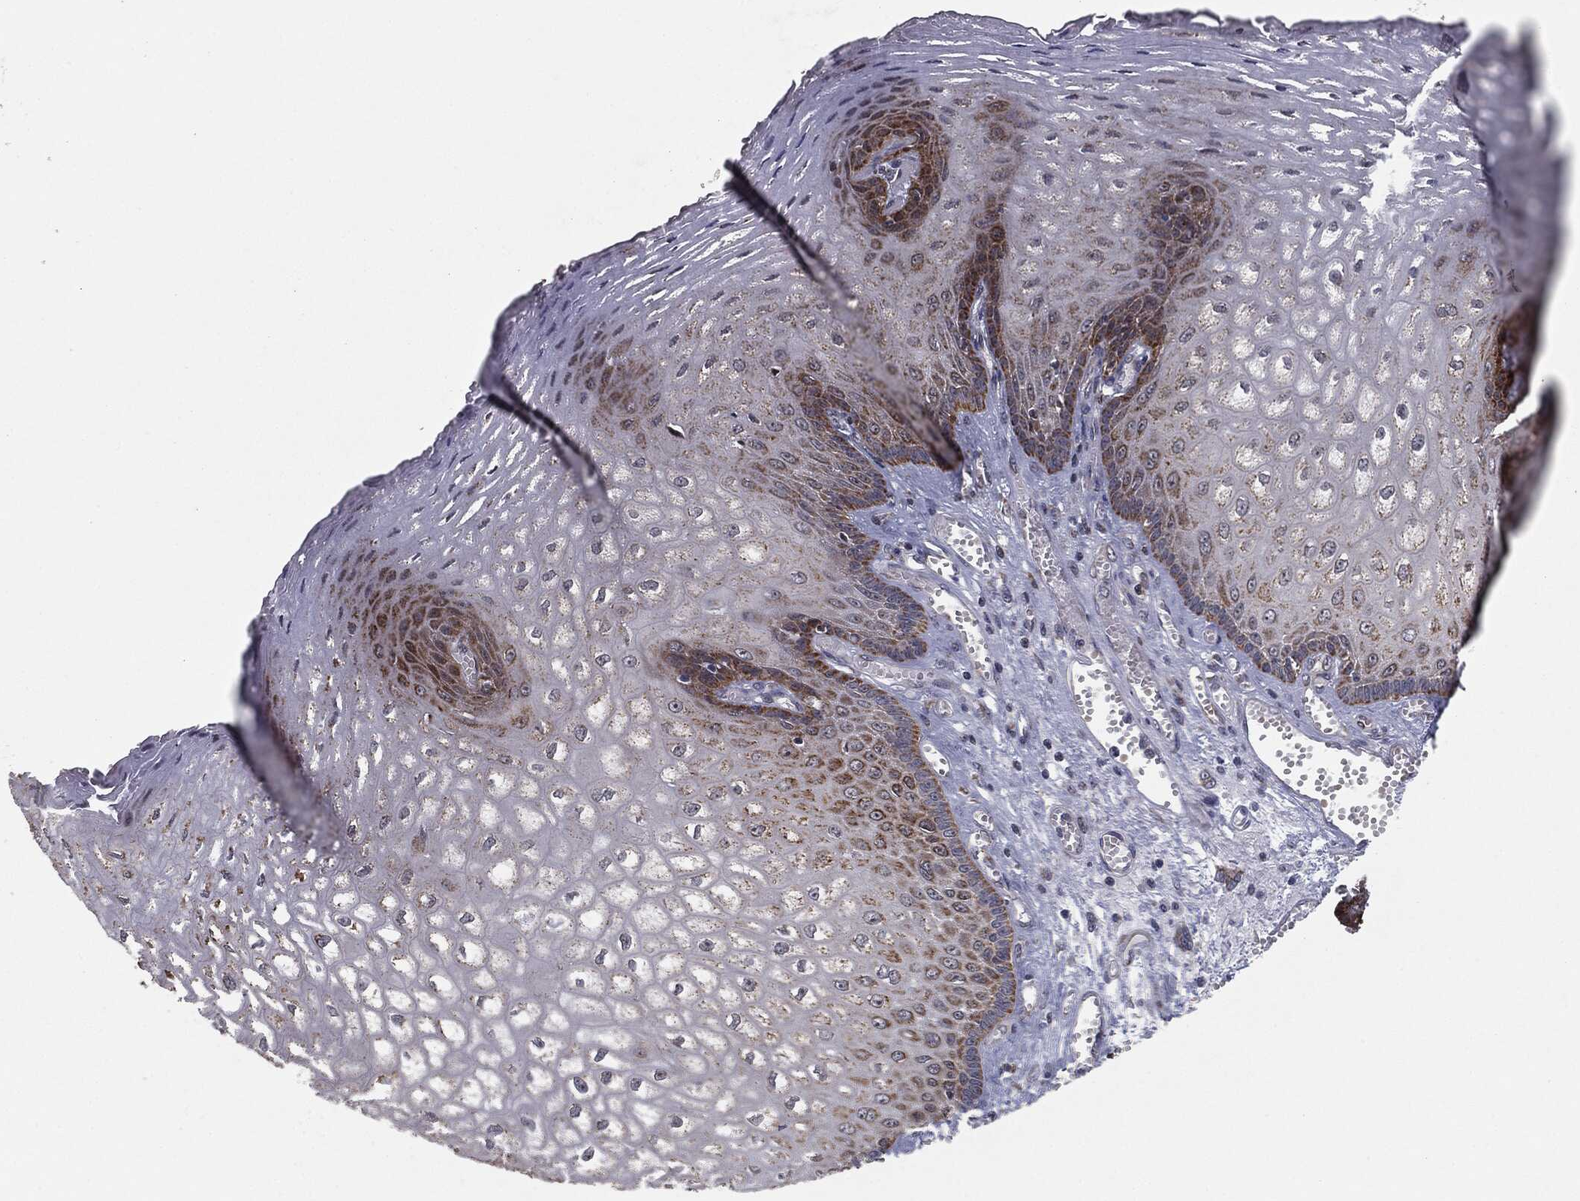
{"staining": {"intensity": "strong", "quantity": "<25%", "location": "cytoplasmic/membranous"}, "tissue": "esophagus", "cell_type": "Squamous epithelial cells", "image_type": "normal", "snomed": [{"axis": "morphology", "description": "Normal tissue, NOS"}, {"axis": "topography", "description": "Esophagus"}], "caption": "IHC micrograph of benign esophagus: human esophagus stained using IHC shows medium levels of strong protein expression localized specifically in the cytoplasmic/membranous of squamous epithelial cells, appearing as a cytoplasmic/membranous brown color.", "gene": "CHCHD2", "patient": {"sex": "male", "age": 58}}